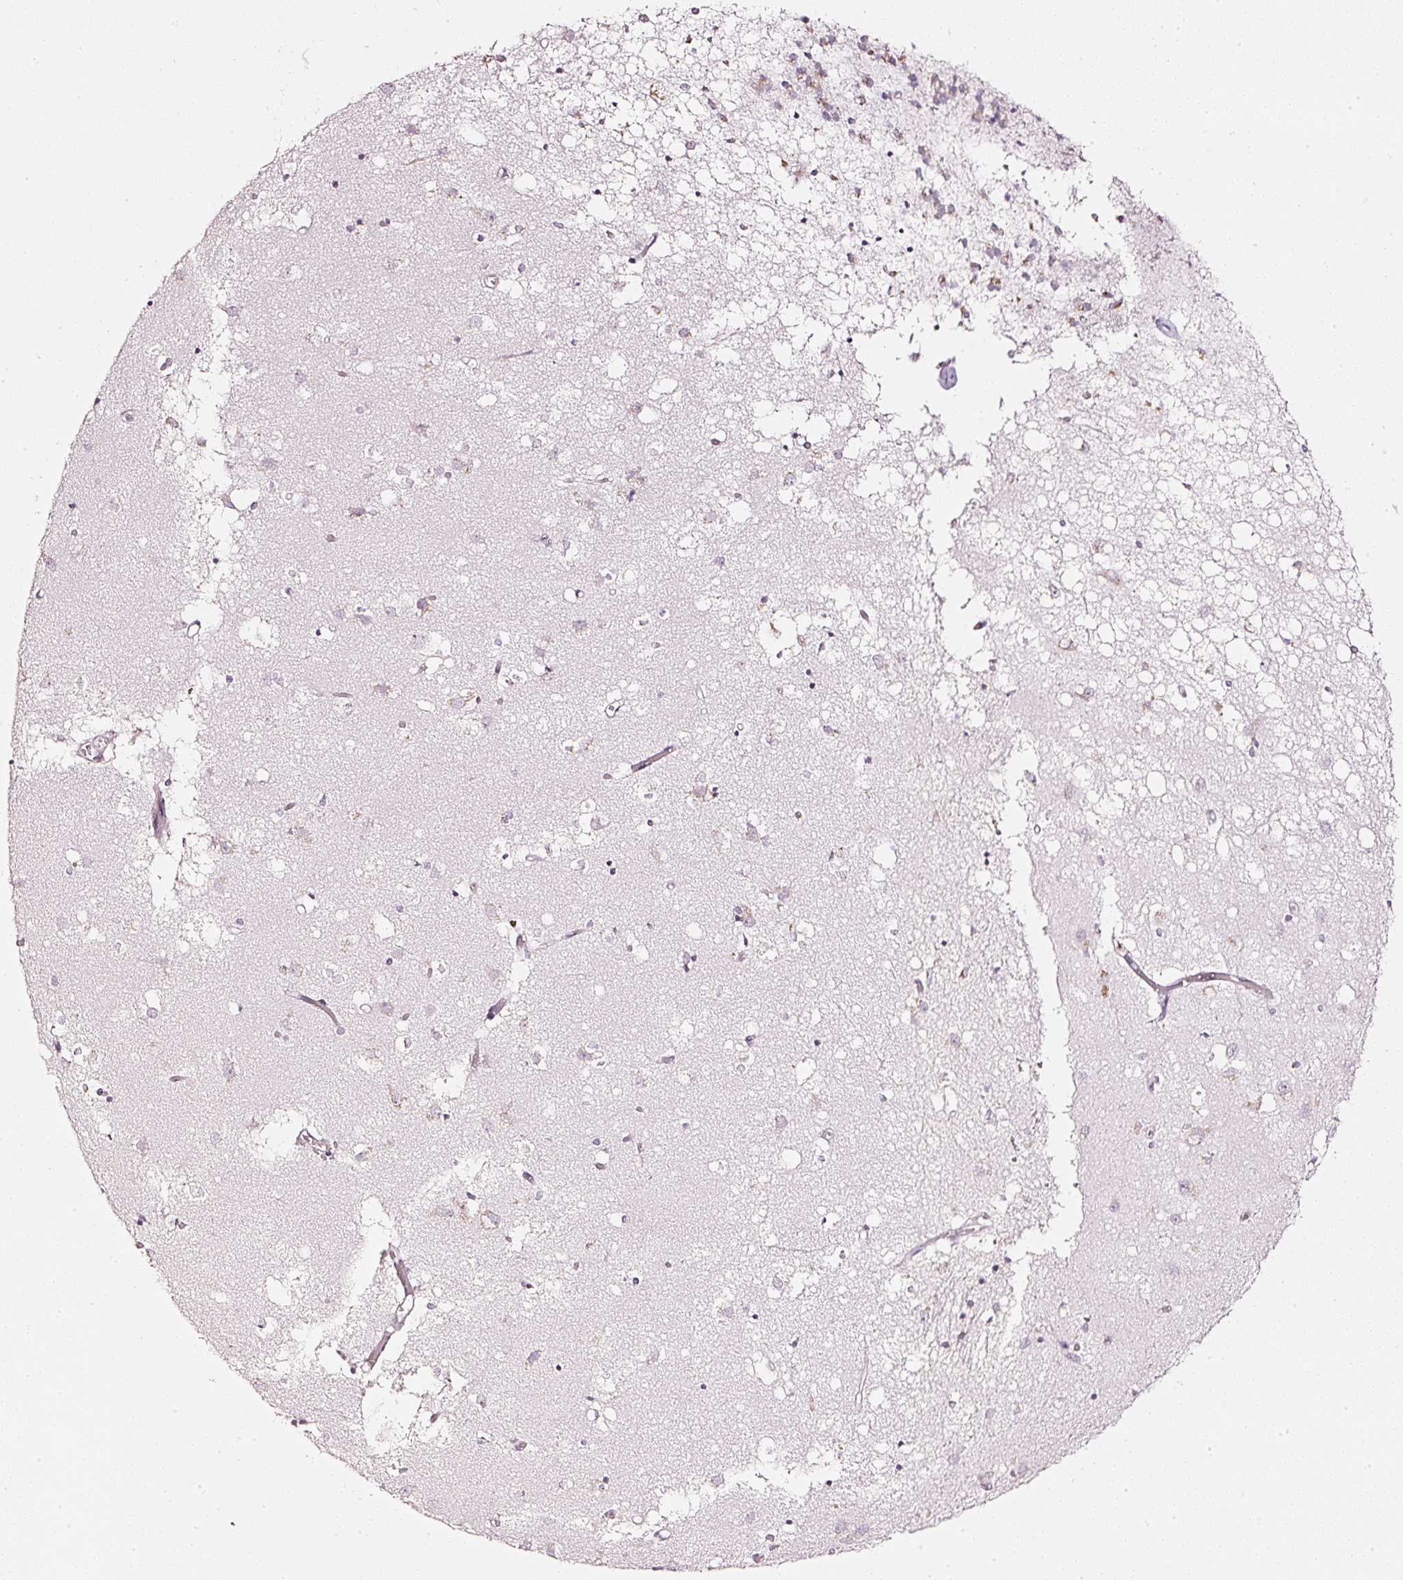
{"staining": {"intensity": "negative", "quantity": "none", "location": "none"}, "tissue": "caudate", "cell_type": "Glial cells", "image_type": "normal", "snomed": [{"axis": "morphology", "description": "Normal tissue, NOS"}, {"axis": "topography", "description": "Lateral ventricle wall"}], "caption": "DAB immunohistochemical staining of unremarkable human caudate exhibits no significant staining in glial cells.", "gene": "SDF4", "patient": {"sex": "male", "age": 70}}